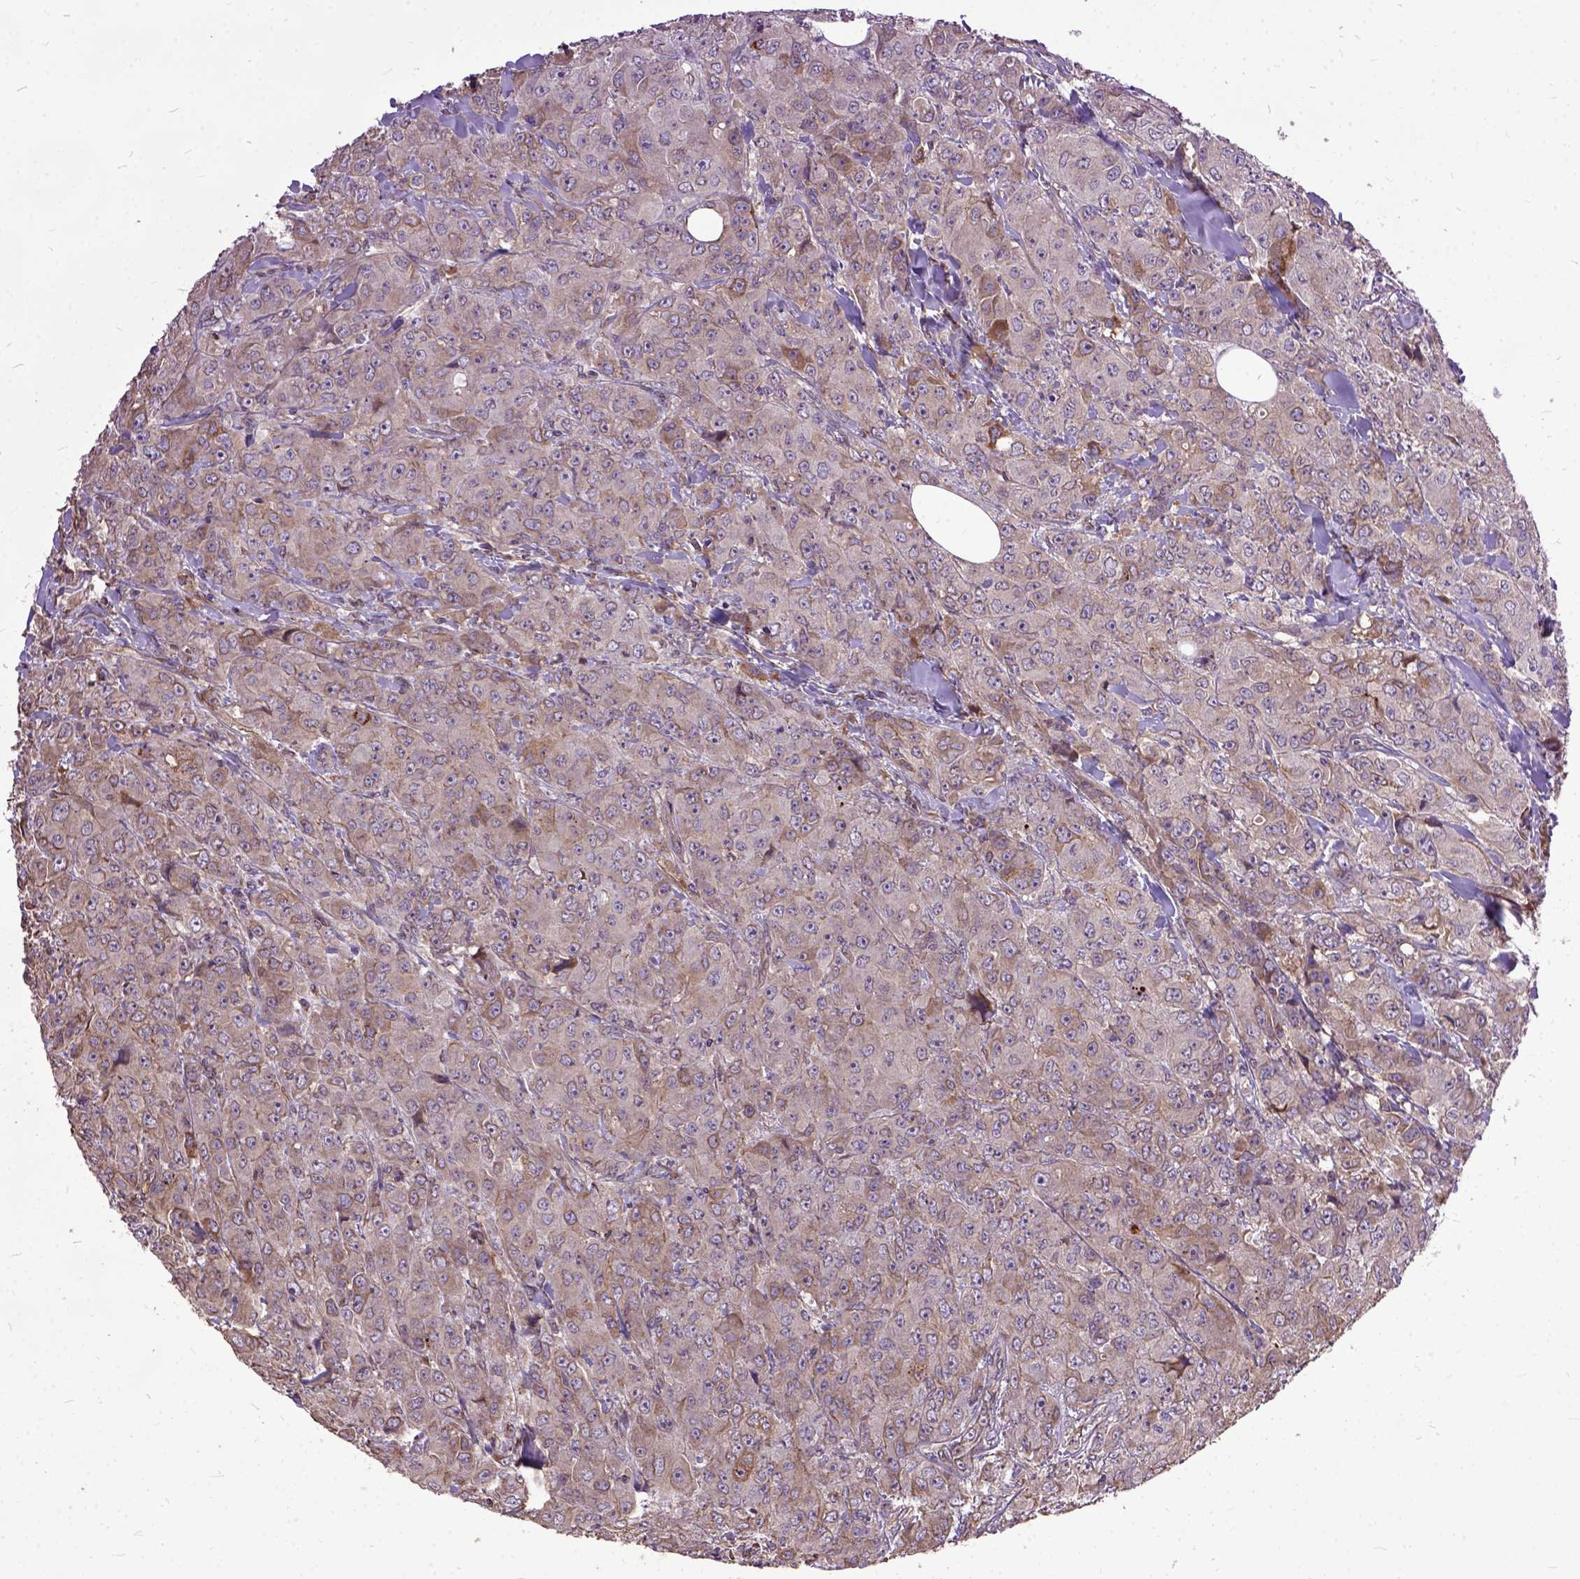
{"staining": {"intensity": "moderate", "quantity": "25%-75%", "location": "cytoplasmic/membranous"}, "tissue": "breast cancer", "cell_type": "Tumor cells", "image_type": "cancer", "snomed": [{"axis": "morphology", "description": "Duct carcinoma"}, {"axis": "topography", "description": "Breast"}], "caption": "High-power microscopy captured an immunohistochemistry (IHC) photomicrograph of infiltrating ductal carcinoma (breast), revealing moderate cytoplasmic/membranous expression in approximately 25%-75% of tumor cells.", "gene": "AREG", "patient": {"sex": "female", "age": 43}}